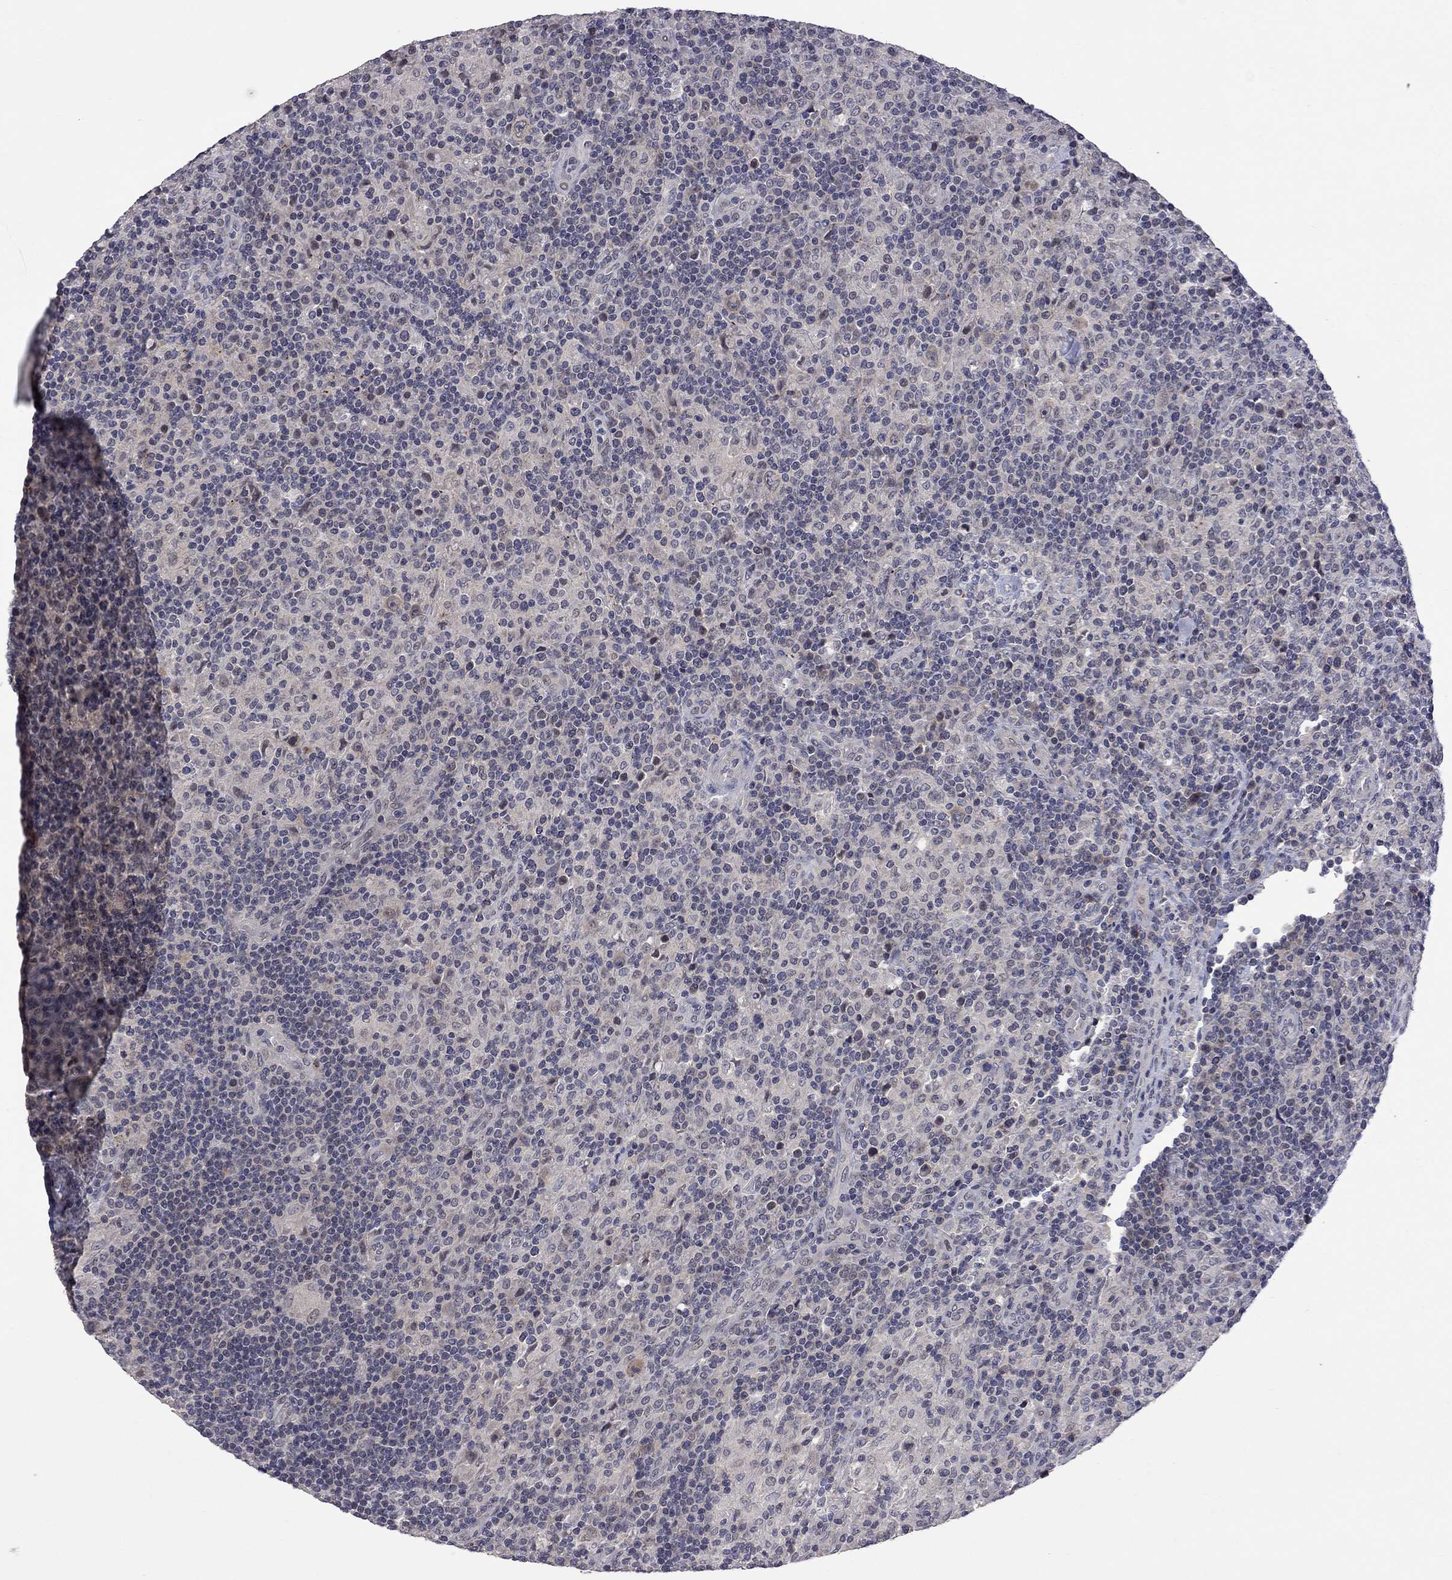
{"staining": {"intensity": "negative", "quantity": "none", "location": "none"}, "tissue": "lymphoma", "cell_type": "Tumor cells", "image_type": "cancer", "snomed": [{"axis": "morphology", "description": "Hodgkin's disease, NOS"}, {"axis": "topography", "description": "Lymph node"}], "caption": "This is an IHC micrograph of lymphoma. There is no staining in tumor cells.", "gene": "FABP12", "patient": {"sex": "male", "age": 70}}